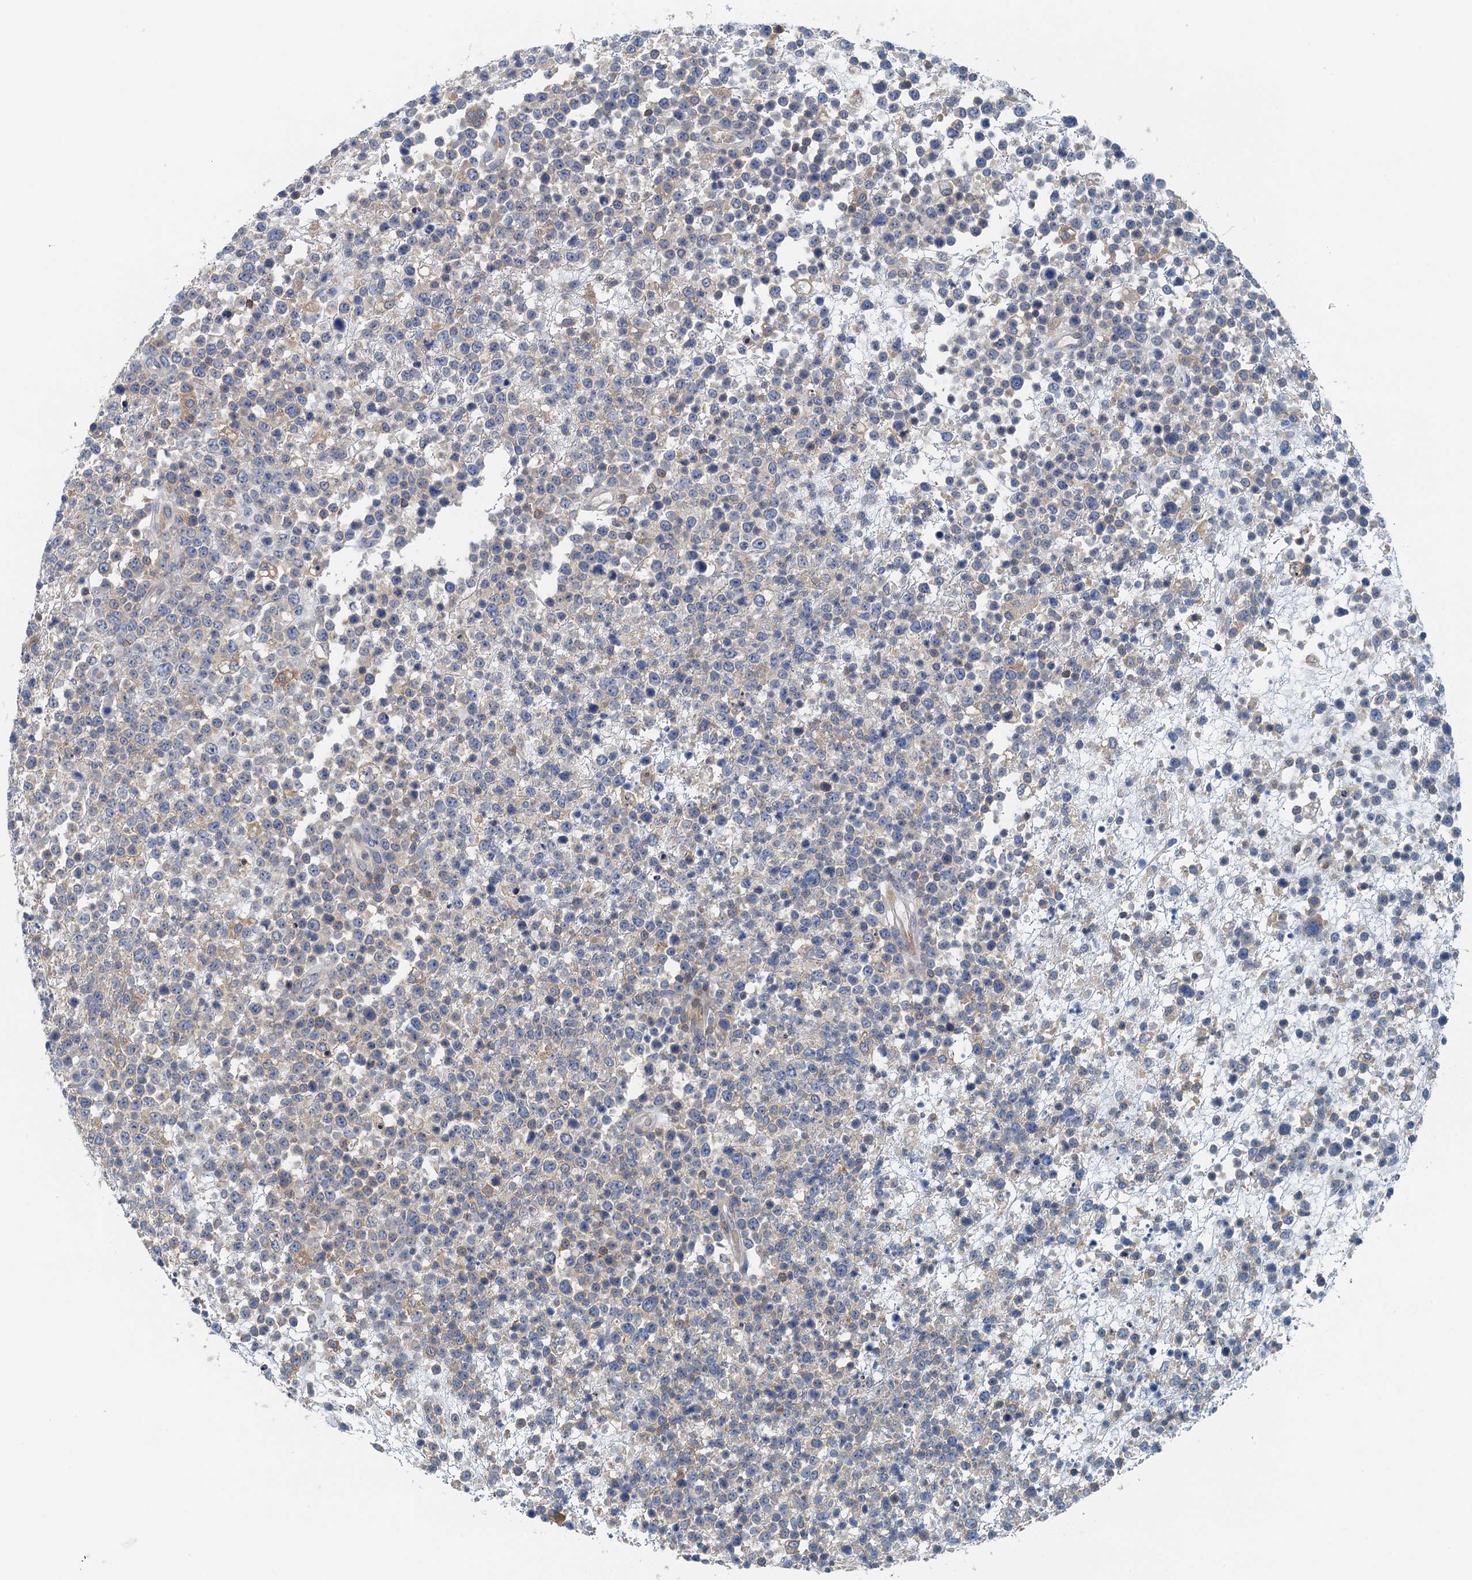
{"staining": {"intensity": "negative", "quantity": "none", "location": "none"}, "tissue": "lymphoma", "cell_type": "Tumor cells", "image_type": "cancer", "snomed": [{"axis": "morphology", "description": "Malignant lymphoma, non-Hodgkin's type, High grade"}, {"axis": "topography", "description": "Colon"}], "caption": "There is no significant expression in tumor cells of lymphoma. (IHC, brightfield microscopy, high magnification).", "gene": "PPP1R14D", "patient": {"sex": "female", "age": 53}}